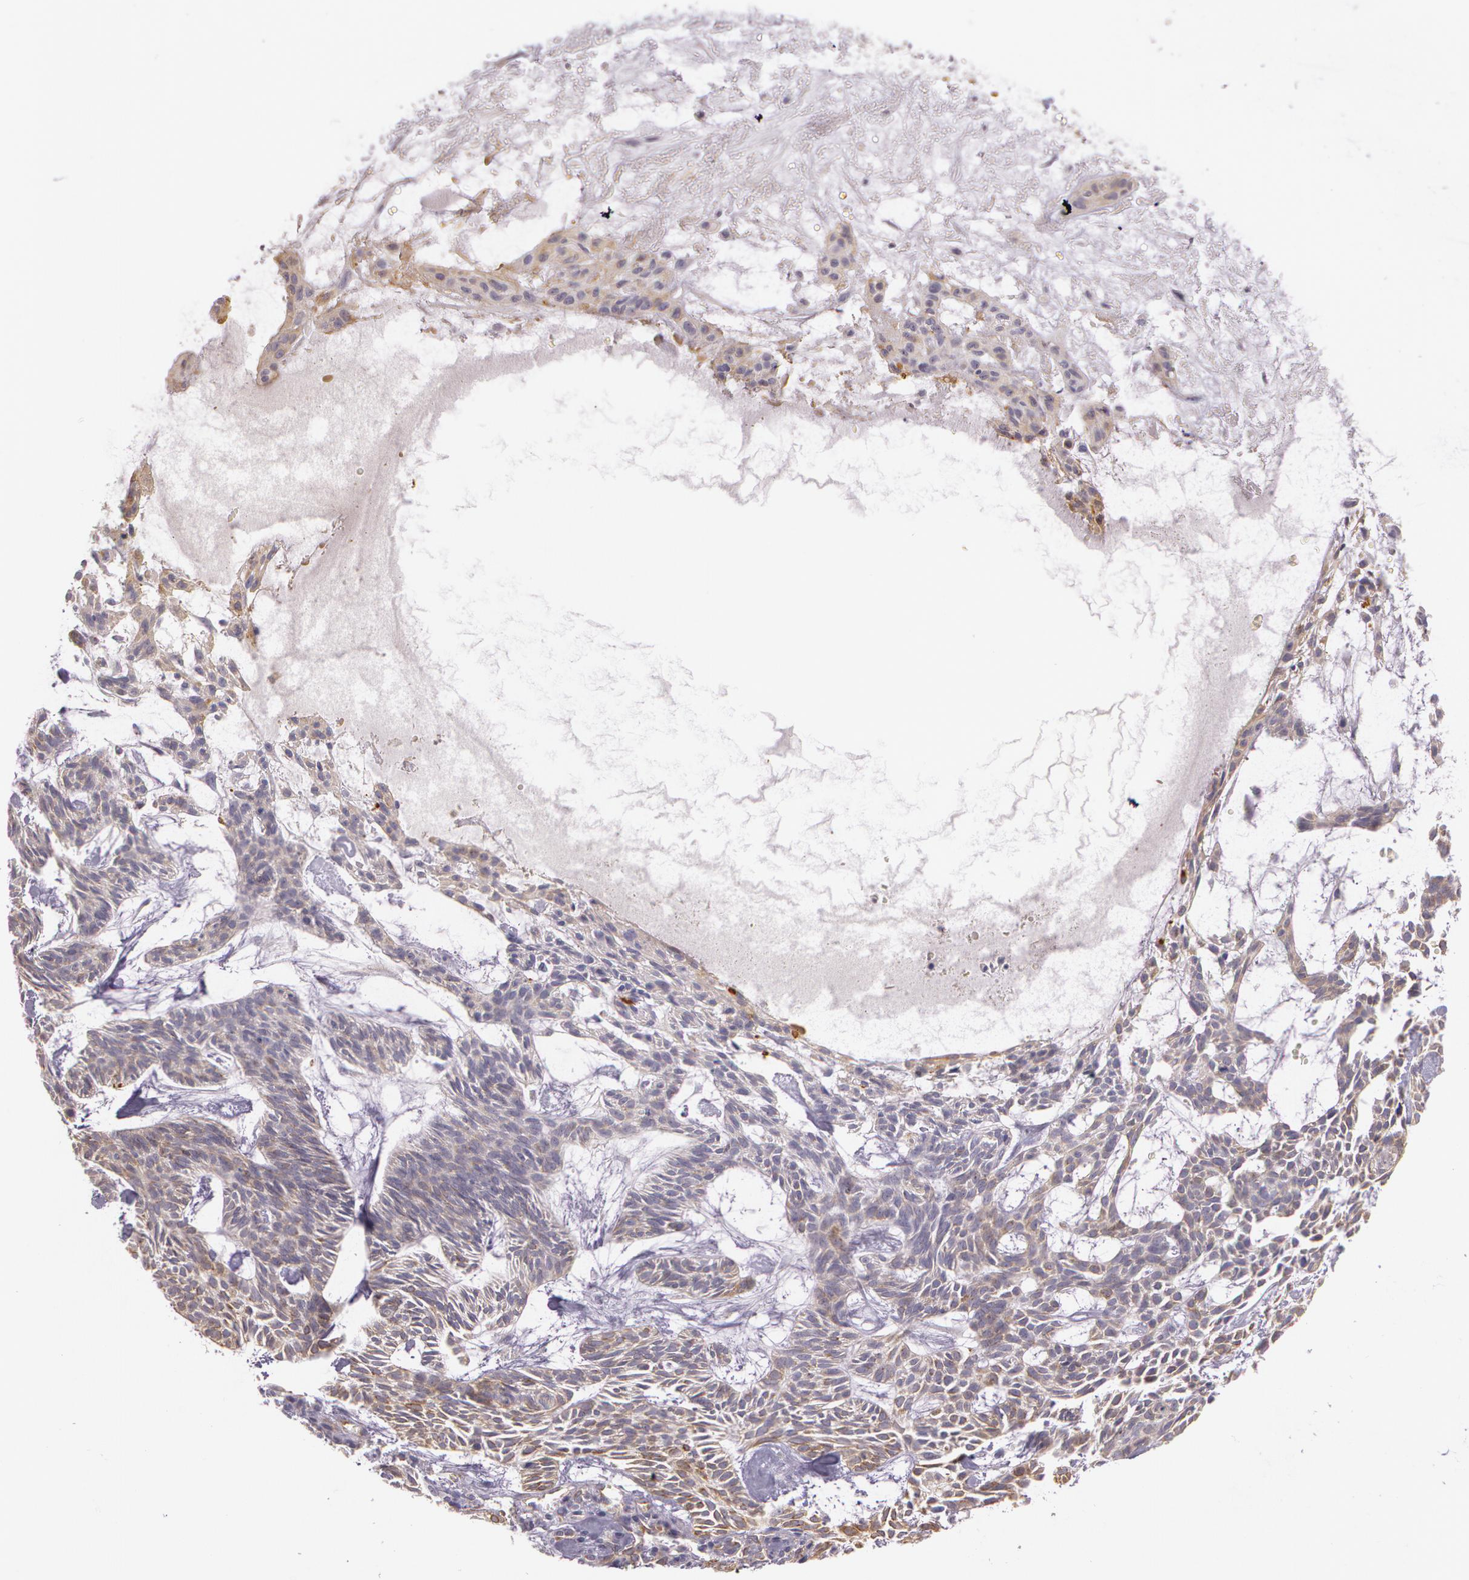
{"staining": {"intensity": "weak", "quantity": "25%-75%", "location": "cytoplasmic/membranous"}, "tissue": "skin cancer", "cell_type": "Tumor cells", "image_type": "cancer", "snomed": [{"axis": "morphology", "description": "Basal cell carcinoma"}, {"axis": "topography", "description": "Skin"}], "caption": "Basal cell carcinoma (skin) tissue exhibits weak cytoplasmic/membranous expression in approximately 25%-75% of tumor cells, visualized by immunohistochemistry.", "gene": "APP", "patient": {"sex": "male", "age": 75}}